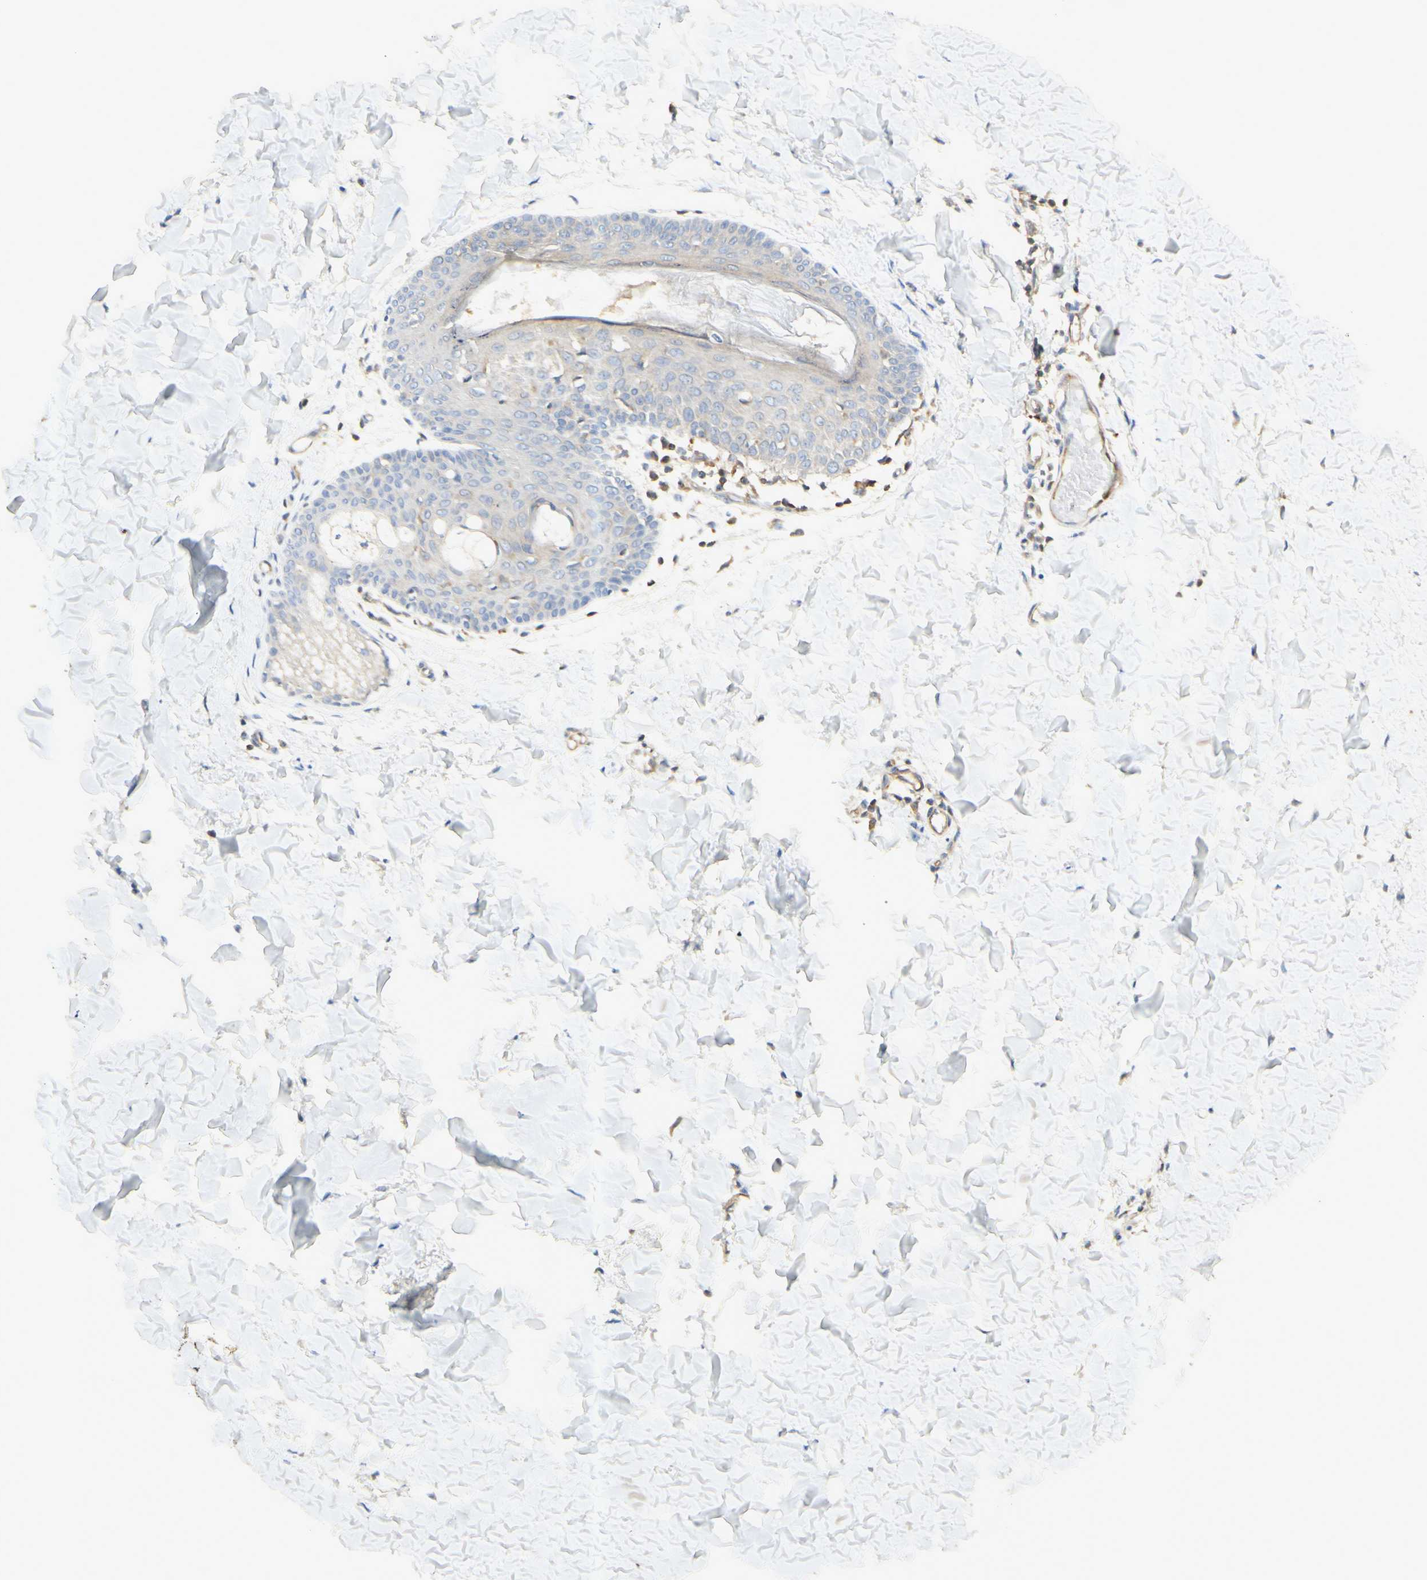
{"staining": {"intensity": "negative", "quantity": "none", "location": "none"}, "tissue": "skin", "cell_type": "Fibroblasts", "image_type": "normal", "snomed": [{"axis": "morphology", "description": "Normal tissue, NOS"}, {"axis": "topography", "description": "Skin"}], "caption": "Immunohistochemistry (IHC) micrograph of benign skin: skin stained with DAB (3,3'-diaminobenzidine) reveals no significant protein expression in fibroblasts. (Immunohistochemistry, brightfield microscopy, high magnification).", "gene": "IKBKG", "patient": {"sex": "female", "age": 17}}